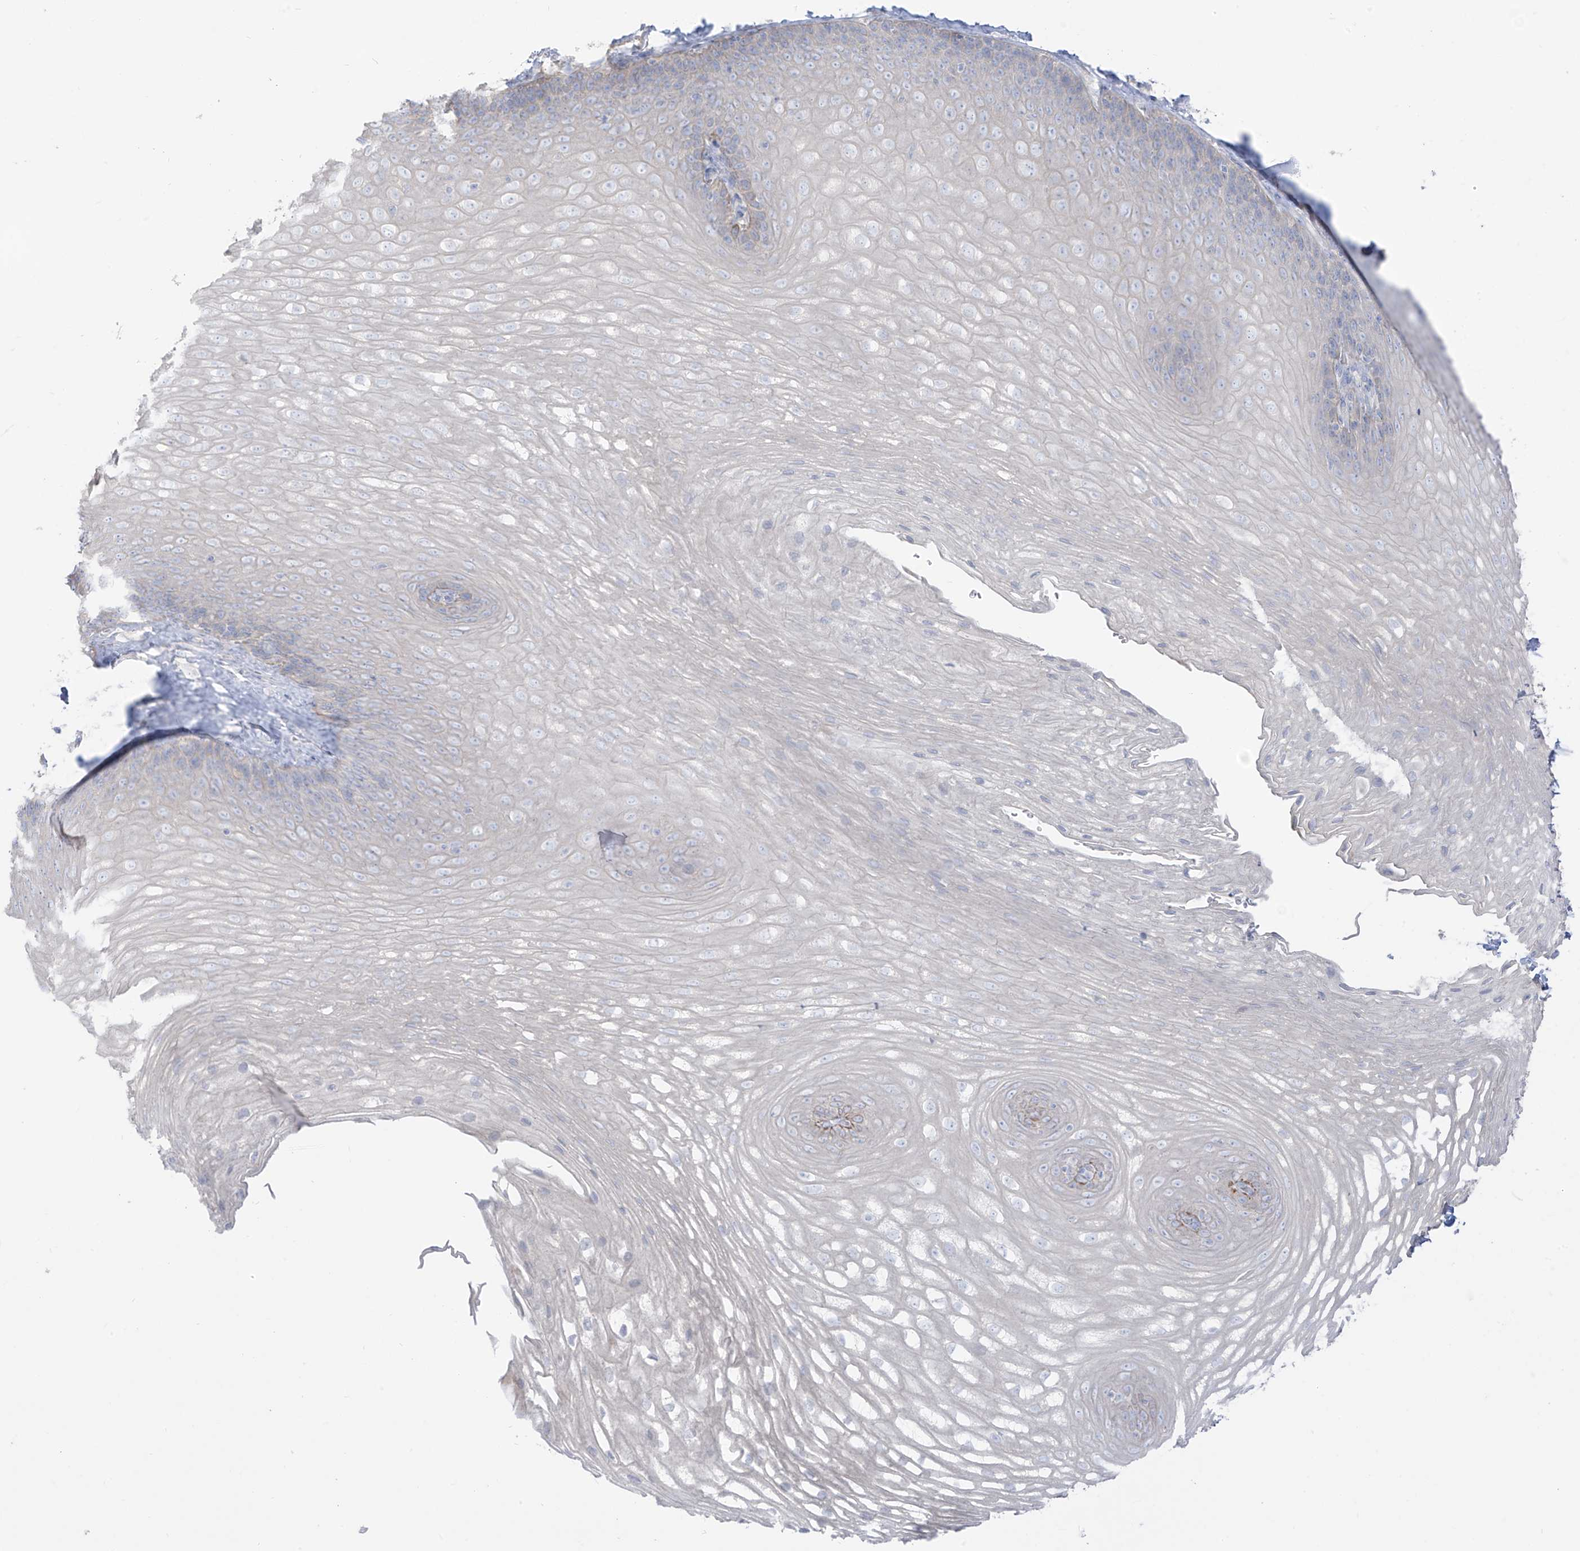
{"staining": {"intensity": "negative", "quantity": "none", "location": "none"}, "tissue": "esophagus", "cell_type": "Squamous epithelial cells", "image_type": "normal", "snomed": [{"axis": "morphology", "description": "Normal tissue, NOS"}, {"axis": "topography", "description": "Esophagus"}], "caption": "High power microscopy photomicrograph of an IHC photomicrograph of unremarkable esophagus, revealing no significant staining in squamous epithelial cells. (DAB immunohistochemistry (IHC), high magnification).", "gene": "ARHGEF40", "patient": {"sex": "female", "age": 66}}